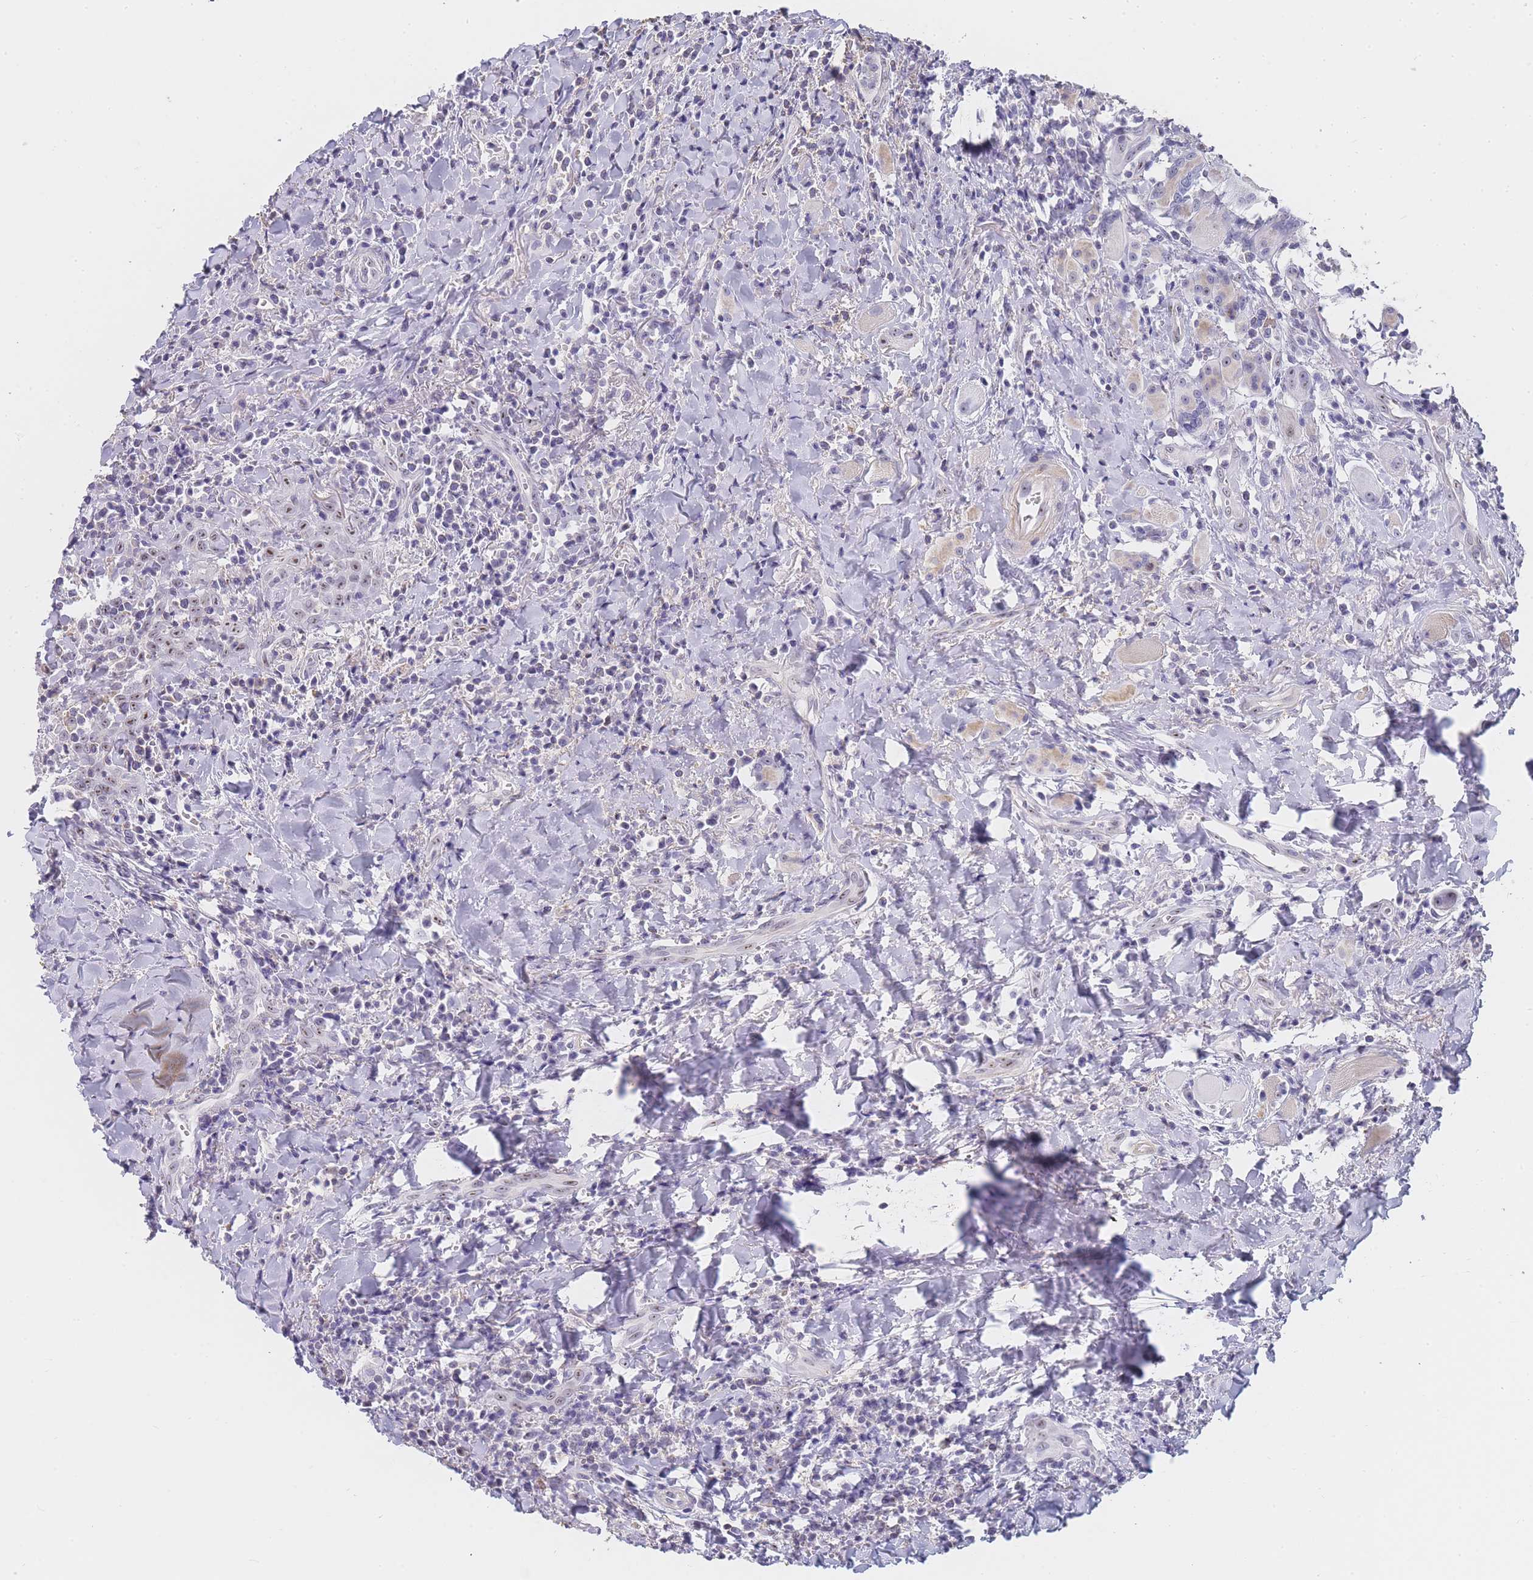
{"staining": {"intensity": "weak", "quantity": ">75%", "location": "nuclear"}, "tissue": "head and neck cancer", "cell_type": "Tumor cells", "image_type": "cancer", "snomed": [{"axis": "morphology", "description": "Squamous cell carcinoma, NOS"}, {"axis": "topography", "description": "Head-Neck"}], "caption": "This is an image of immunohistochemistry staining of head and neck cancer (squamous cell carcinoma), which shows weak staining in the nuclear of tumor cells.", "gene": "NOP14", "patient": {"sex": "female", "age": 70}}